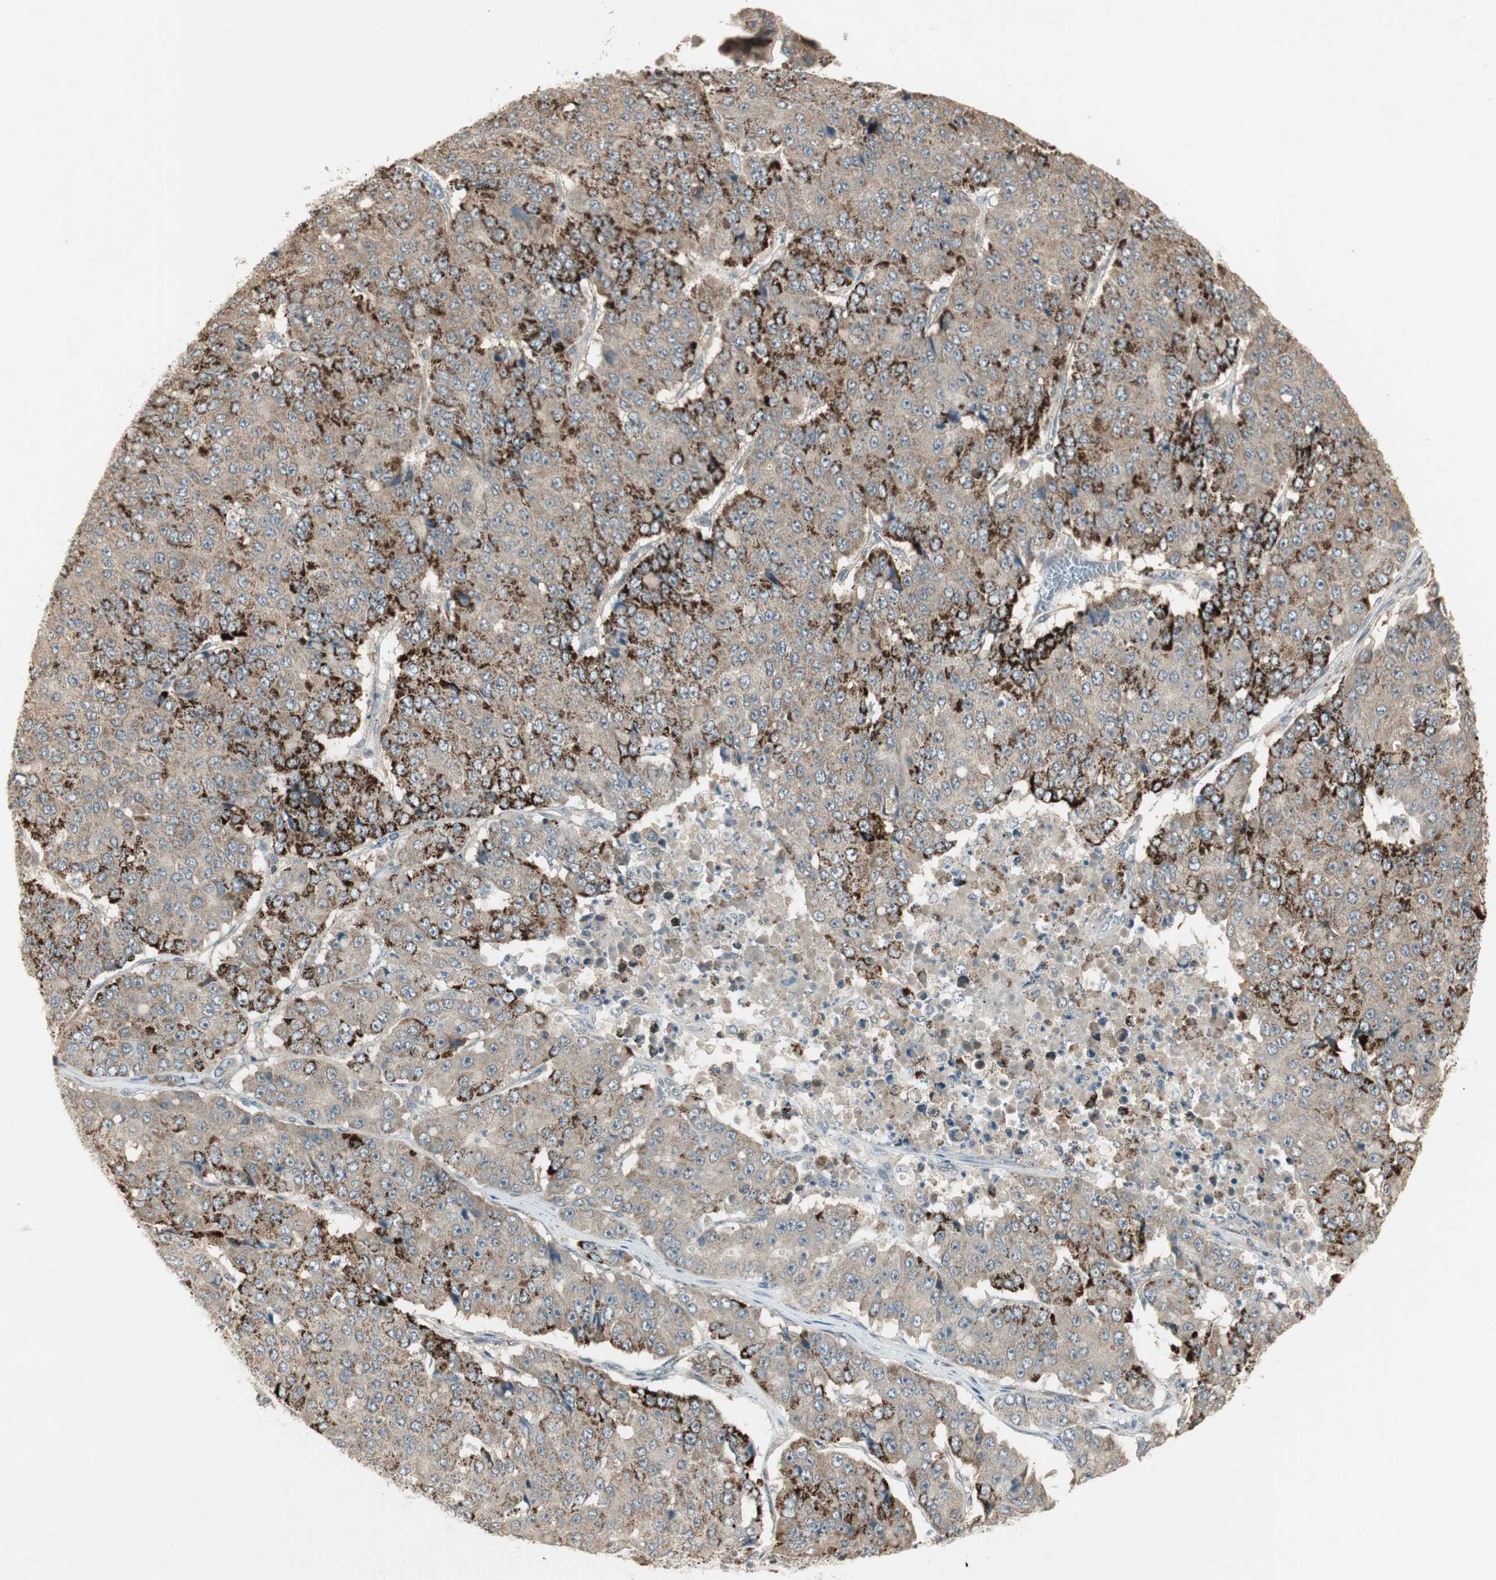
{"staining": {"intensity": "strong", "quantity": ">75%", "location": "cytoplasmic/membranous"}, "tissue": "pancreatic cancer", "cell_type": "Tumor cells", "image_type": "cancer", "snomed": [{"axis": "morphology", "description": "Adenocarcinoma, NOS"}, {"axis": "topography", "description": "Pancreas"}], "caption": "Immunohistochemistry (IHC) (DAB (3,3'-diaminobenzidine)) staining of pancreatic cancer (adenocarcinoma) exhibits strong cytoplasmic/membranous protein staining in about >75% of tumor cells.", "gene": "USP2", "patient": {"sex": "male", "age": 50}}